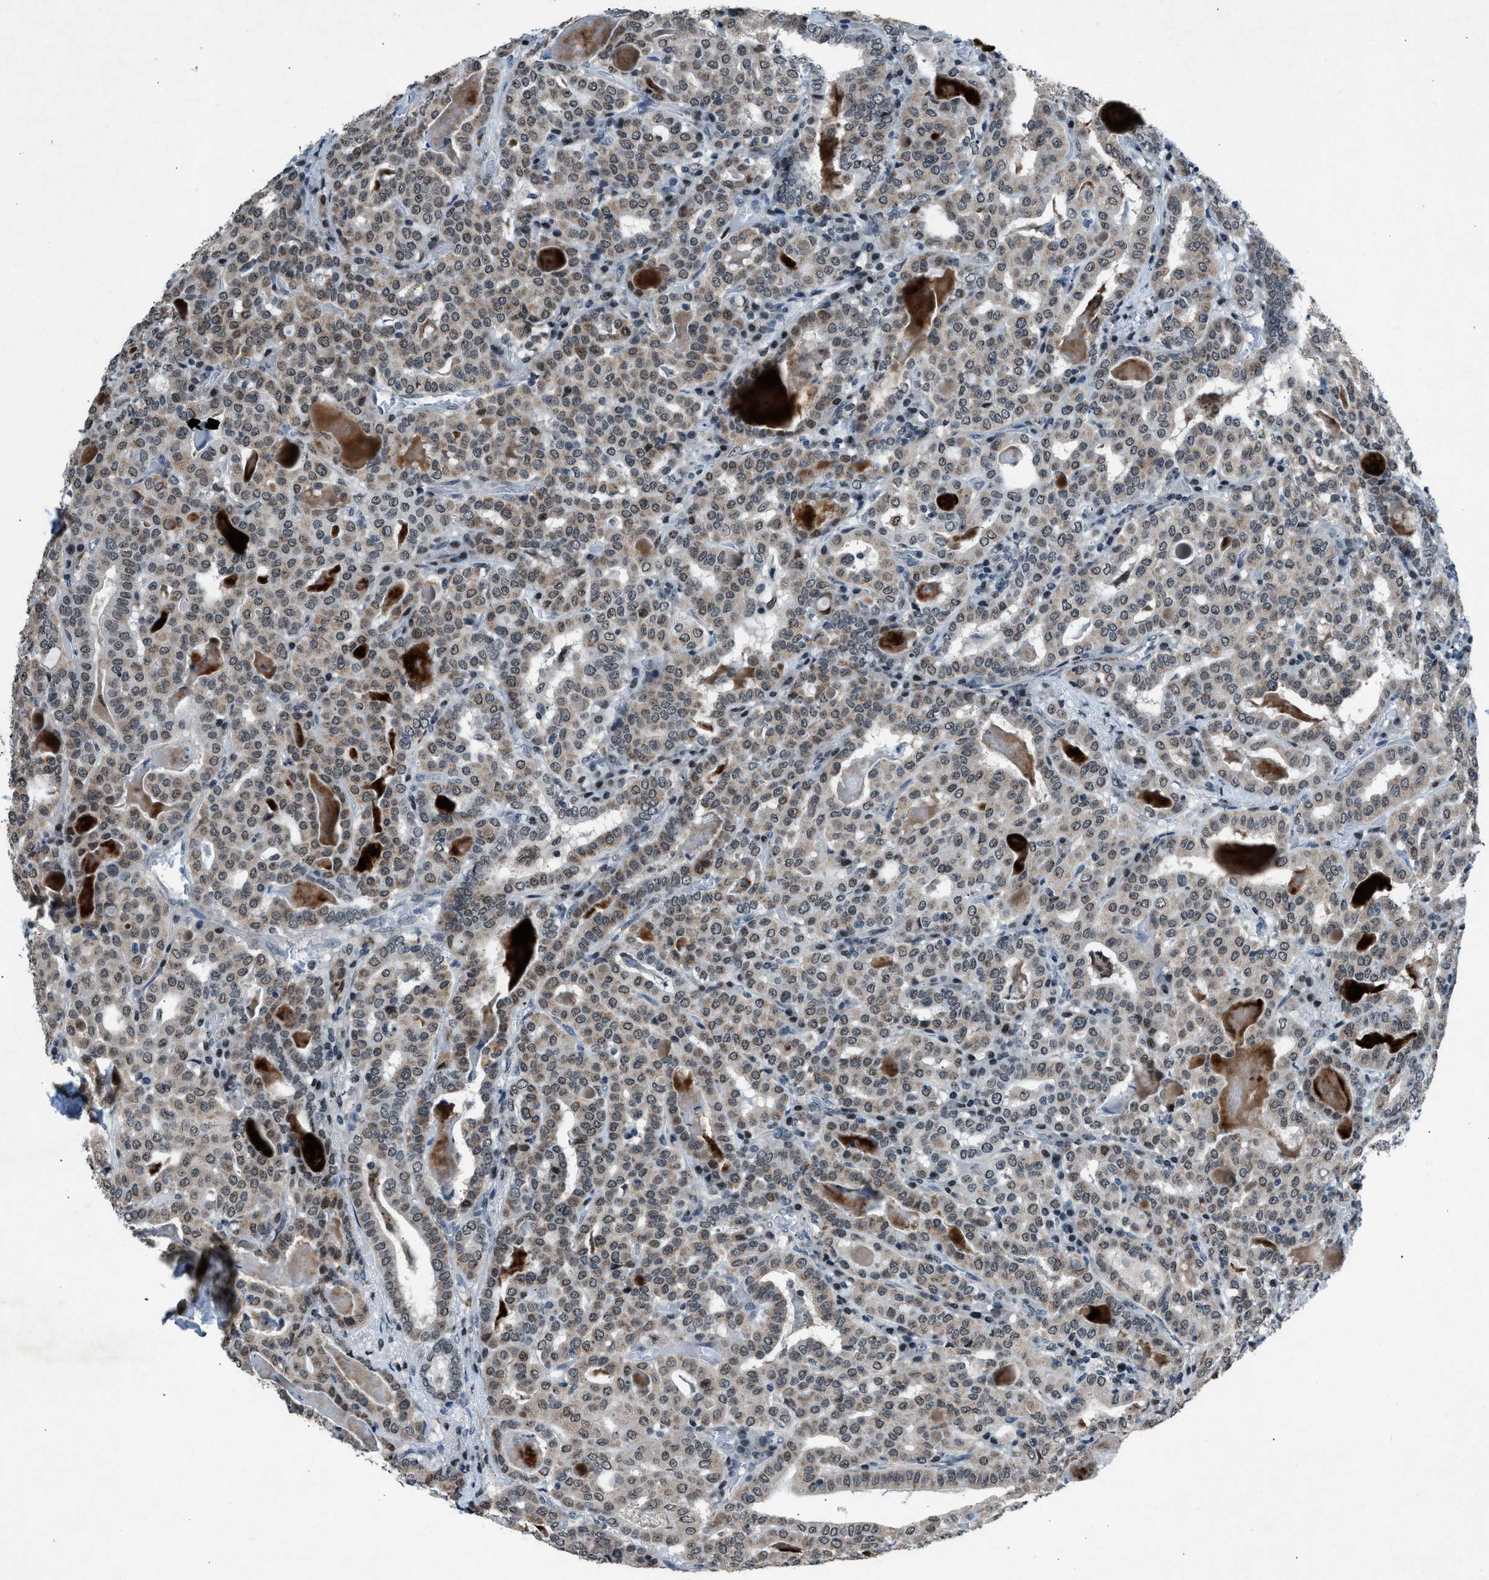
{"staining": {"intensity": "moderate", "quantity": ">75%", "location": "cytoplasmic/membranous,nuclear"}, "tissue": "thyroid cancer", "cell_type": "Tumor cells", "image_type": "cancer", "snomed": [{"axis": "morphology", "description": "Papillary adenocarcinoma, NOS"}, {"axis": "topography", "description": "Thyroid gland"}], "caption": "IHC of thyroid cancer (papillary adenocarcinoma) displays medium levels of moderate cytoplasmic/membranous and nuclear positivity in approximately >75% of tumor cells.", "gene": "ADCY1", "patient": {"sex": "female", "age": 42}}